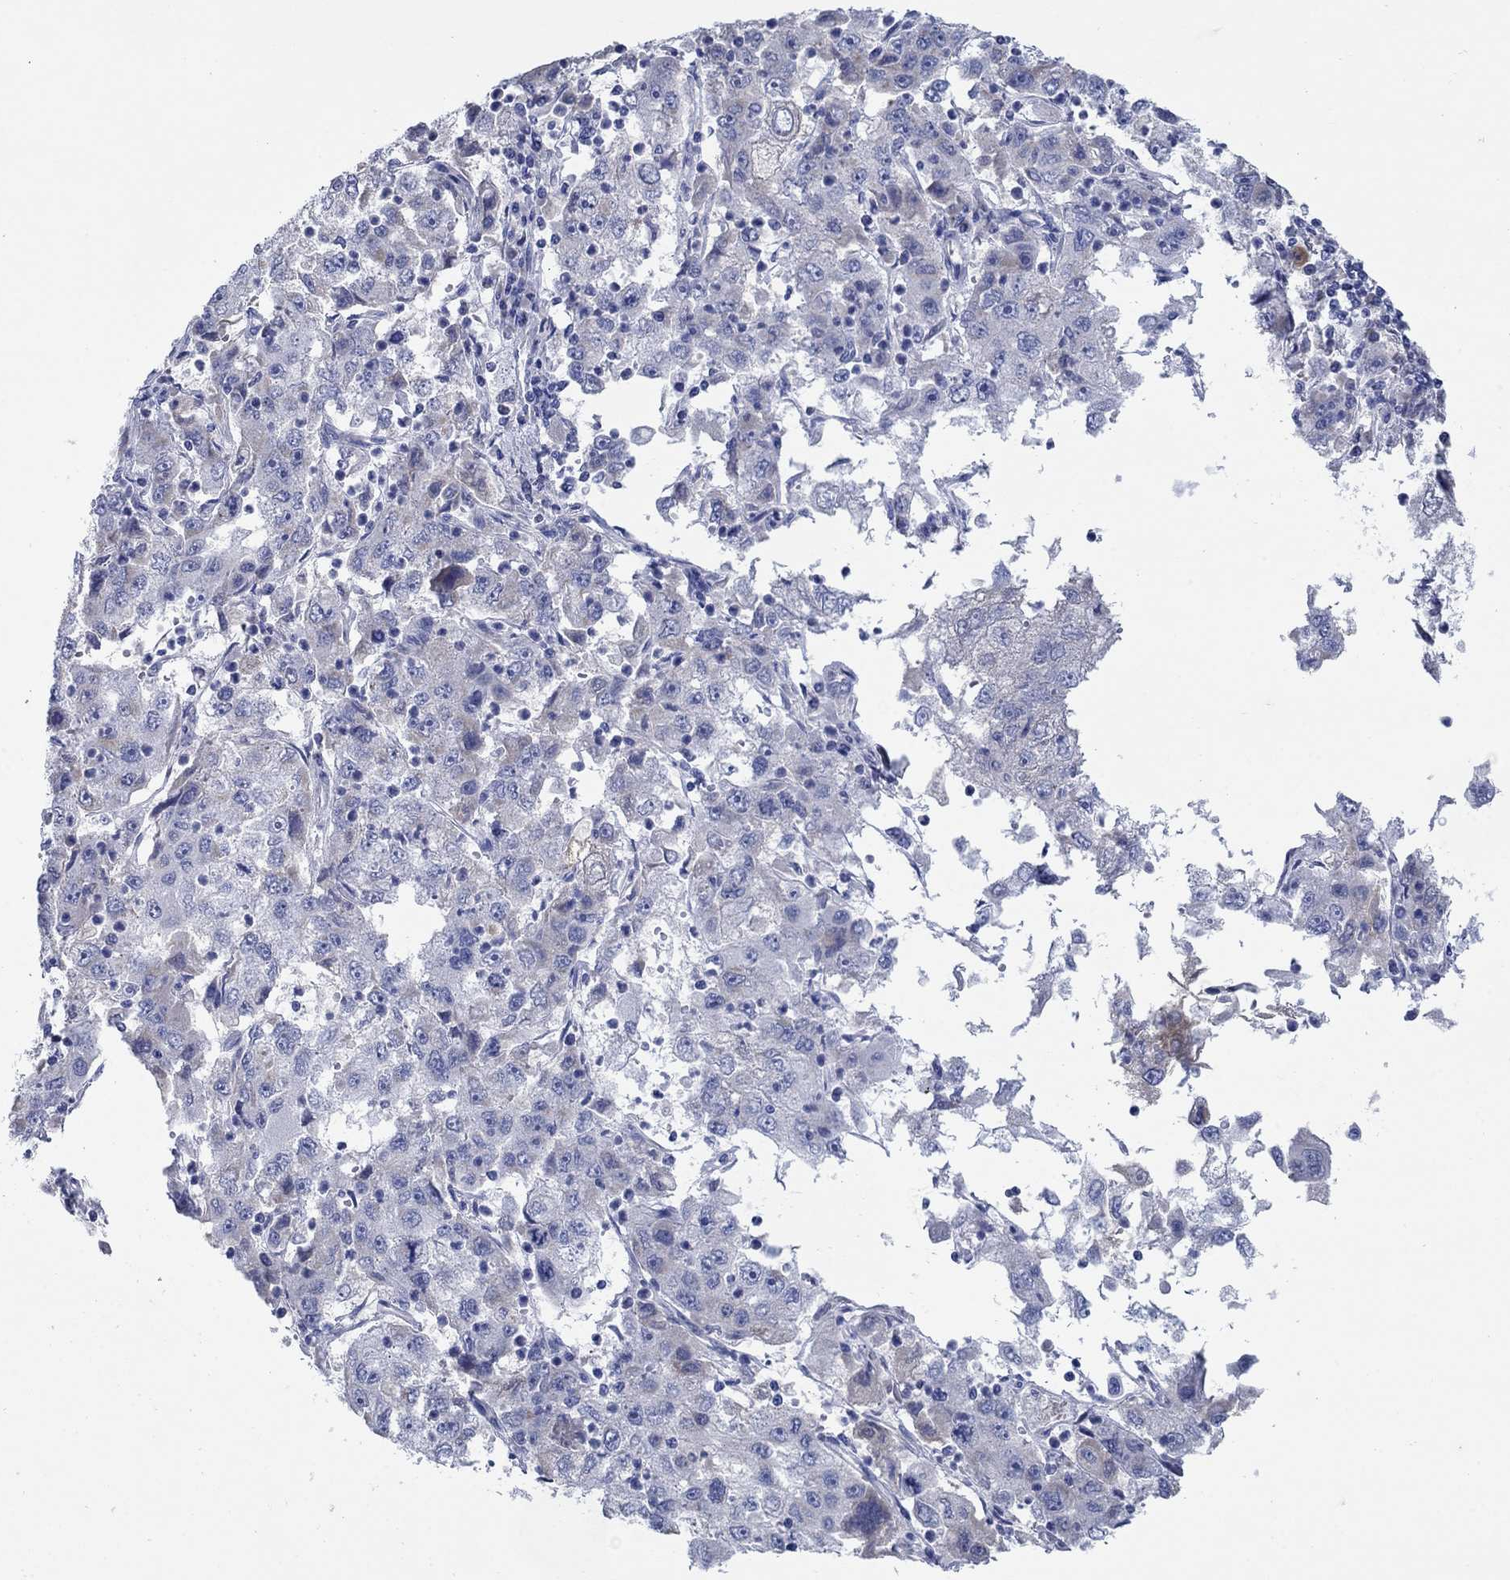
{"staining": {"intensity": "weak", "quantity": "<25%", "location": "cytoplasmic/membranous"}, "tissue": "cervical cancer", "cell_type": "Tumor cells", "image_type": "cancer", "snomed": [{"axis": "morphology", "description": "Squamous cell carcinoma, NOS"}, {"axis": "topography", "description": "Cervix"}], "caption": "Immunohistochemistry (IHC) of human cervical squamous cell carcinoma reveals no staining in tumor cells.", "gene": "TRIM16", "patient": {"sex": "female", "age": 36}}